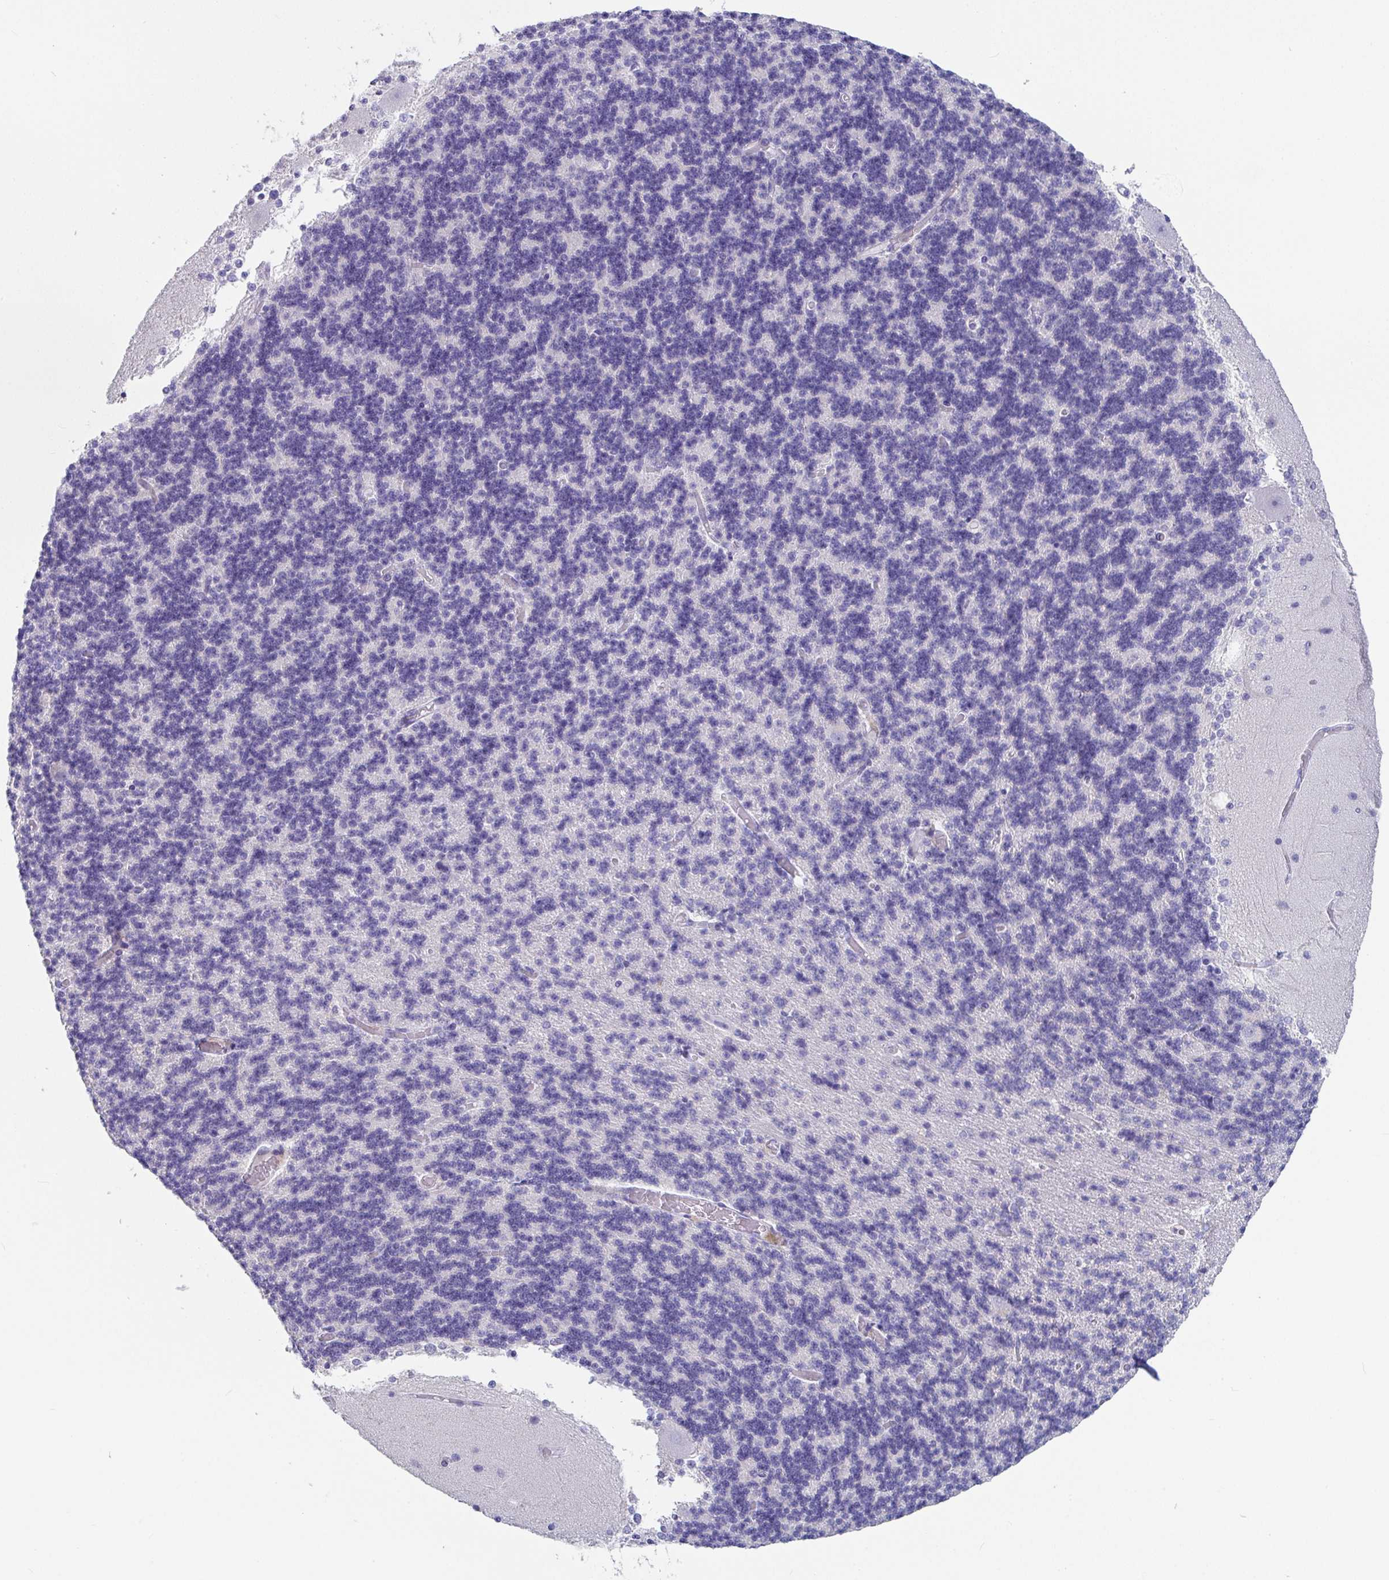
{"staining": {"intensity": "negative", "quantity": "none", "location": "none"}, "tissue": "cerebellum", "cell_type": "Cells in granular layer", "image_type": "normal", "snomed": [{"axis": "morphology", "description": "Normal tissue, NOS"}, {"axis": "topography", "description": "Cerebellum"}], "caption": "Cells in granular layer show no significant positivity in normal cerebellum. Nuclei are stained in blue.", "gene": "PLA2G1B", "patient": {"sex": "female", "age": 54}}